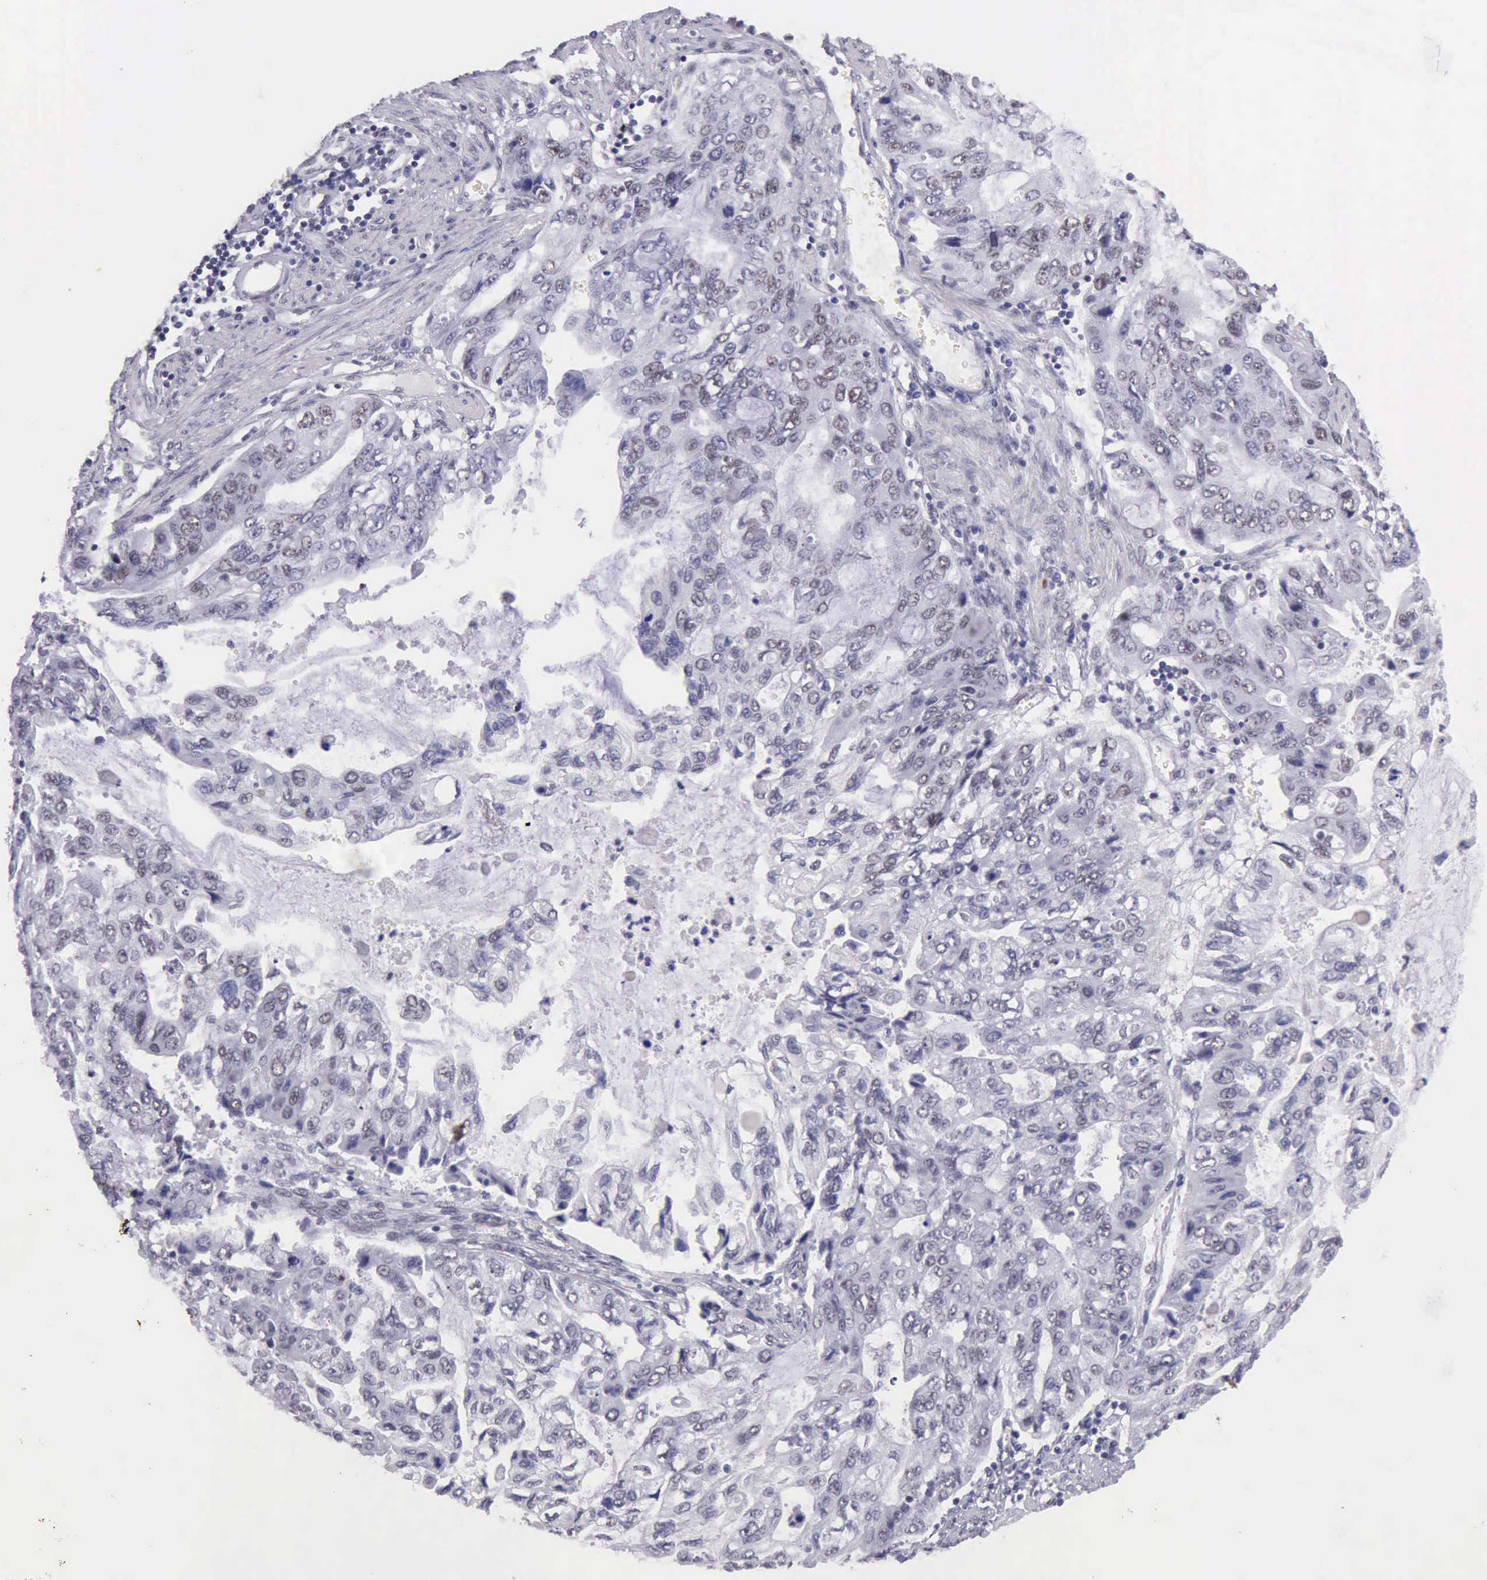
{"staining": {"intensity": "negative", "quantity": "none", "location": "none"}, "tissue": "stomach cancer", "cell_type": "Tumor cells", "image_type": "cancer", "snomed": [{"axis": "morphology", "description": "Adenocarcinoma, NOS"}, {"axis": "topography", "description": "Stomach, upper"}], "caption": "Human stomach adenocarcinoma stained for a protein using immunohistochemistry (IHC) exhibits no positivity in tumor cells.", "gene": "EP300", "patient": {"sex": "female", "age": 52}}